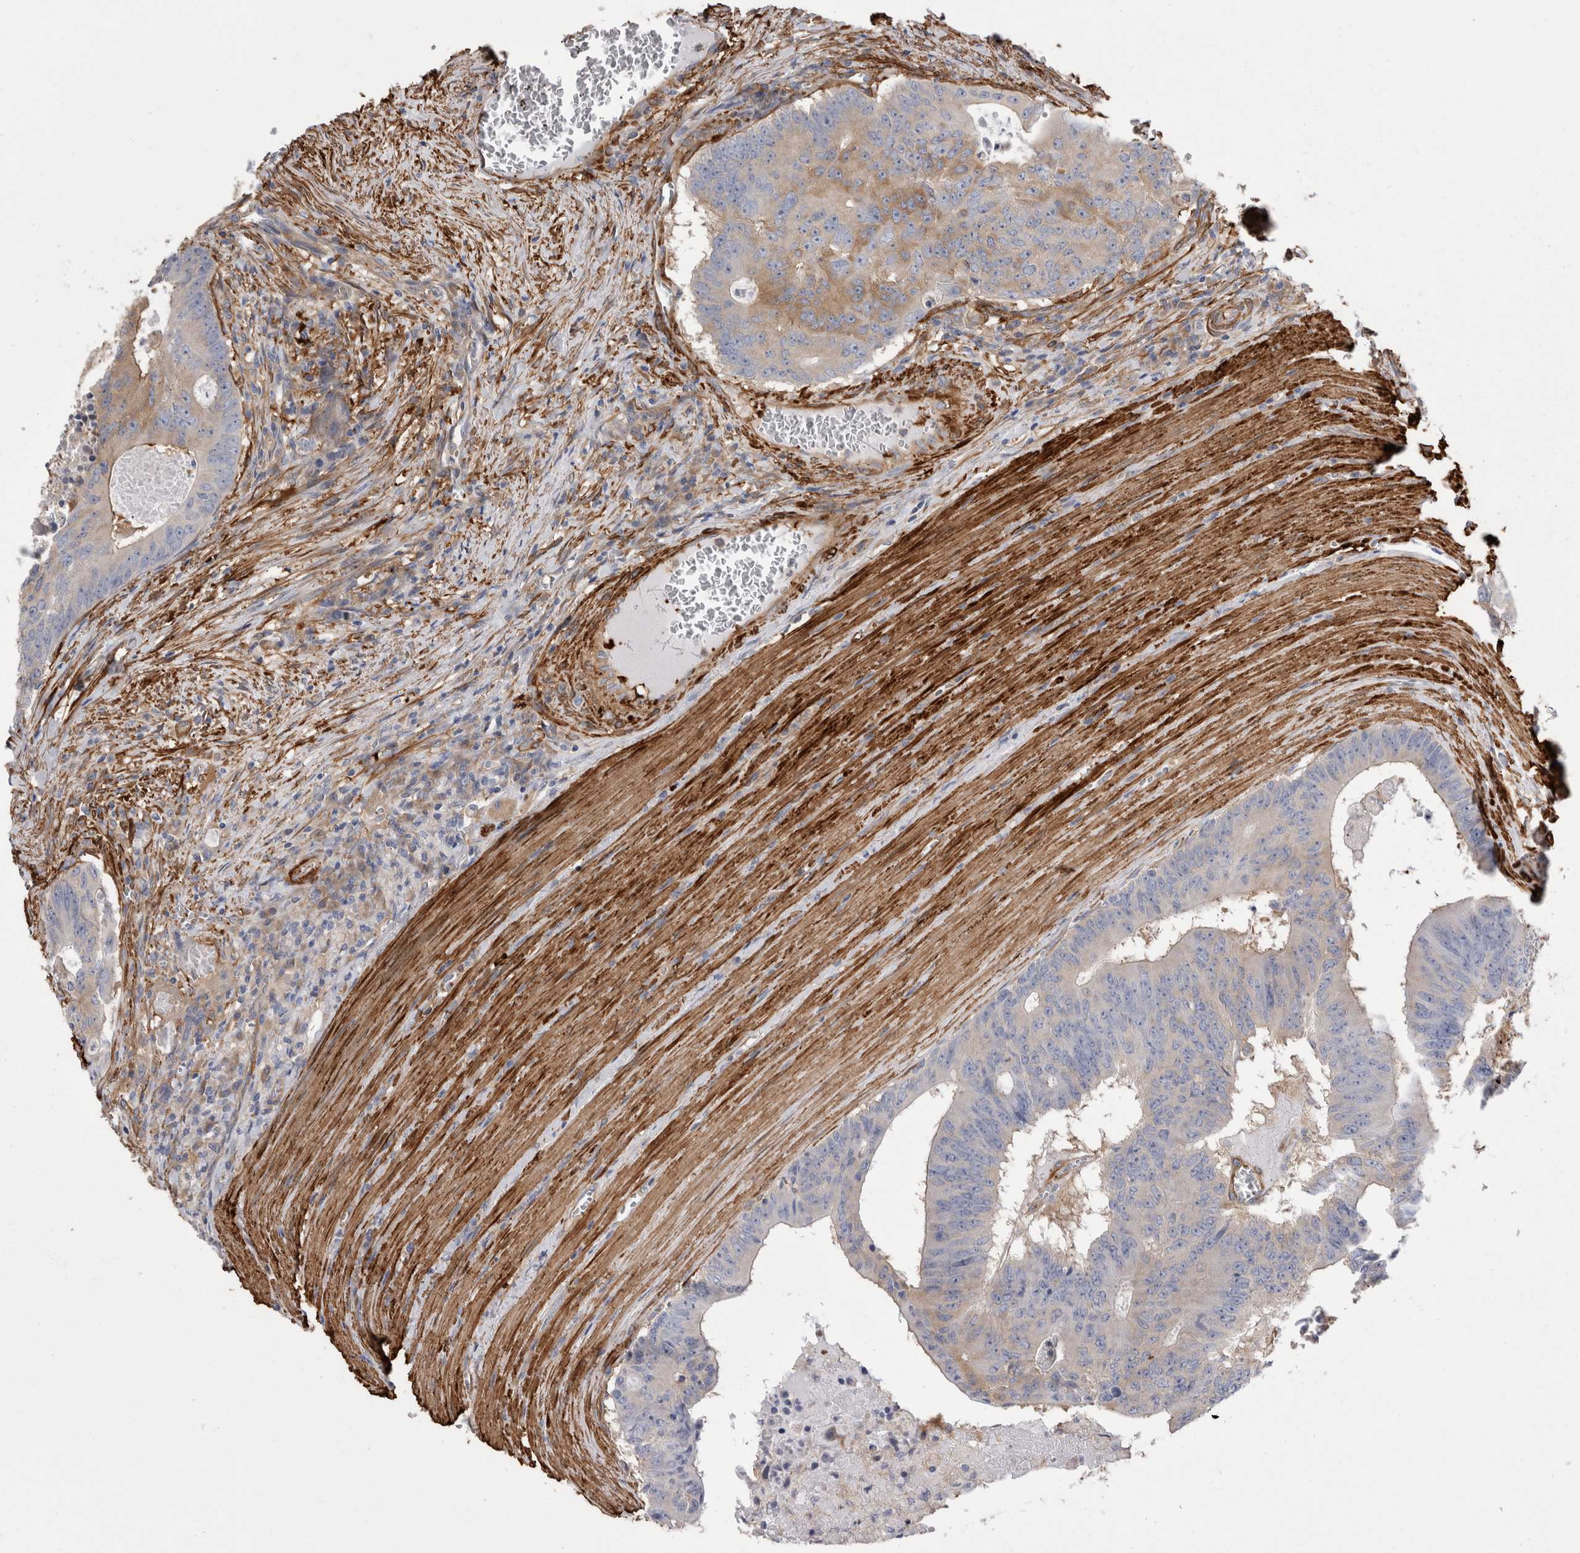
{"staining": {"intensity": "moderate", "quantity": "<25%", "location": "cytoplasmic/membranous"}, "tissue": "colorectal cancer", "cell_type": "Tumor cells", "image_type": "cancer", "snomed": [{"axis": "morphology", "description": "Adenocarcinoma, NOS"}, {"axis": "topography", "description": "Colon"}], "caption": "DAB immunohistochemical staining of colorectal adenocarcinoma displays moderate cytoplasmic/membranous protein staining in approximately <25% of tumor cells. Using DAB (3,3'-diaminobenzidine) (brown) and hematoxylin (blue) stains, captured at high magnification using brightfield microscopy.", "gene": "EPRS1", "patient": {"sex": "male", "age": 87}}